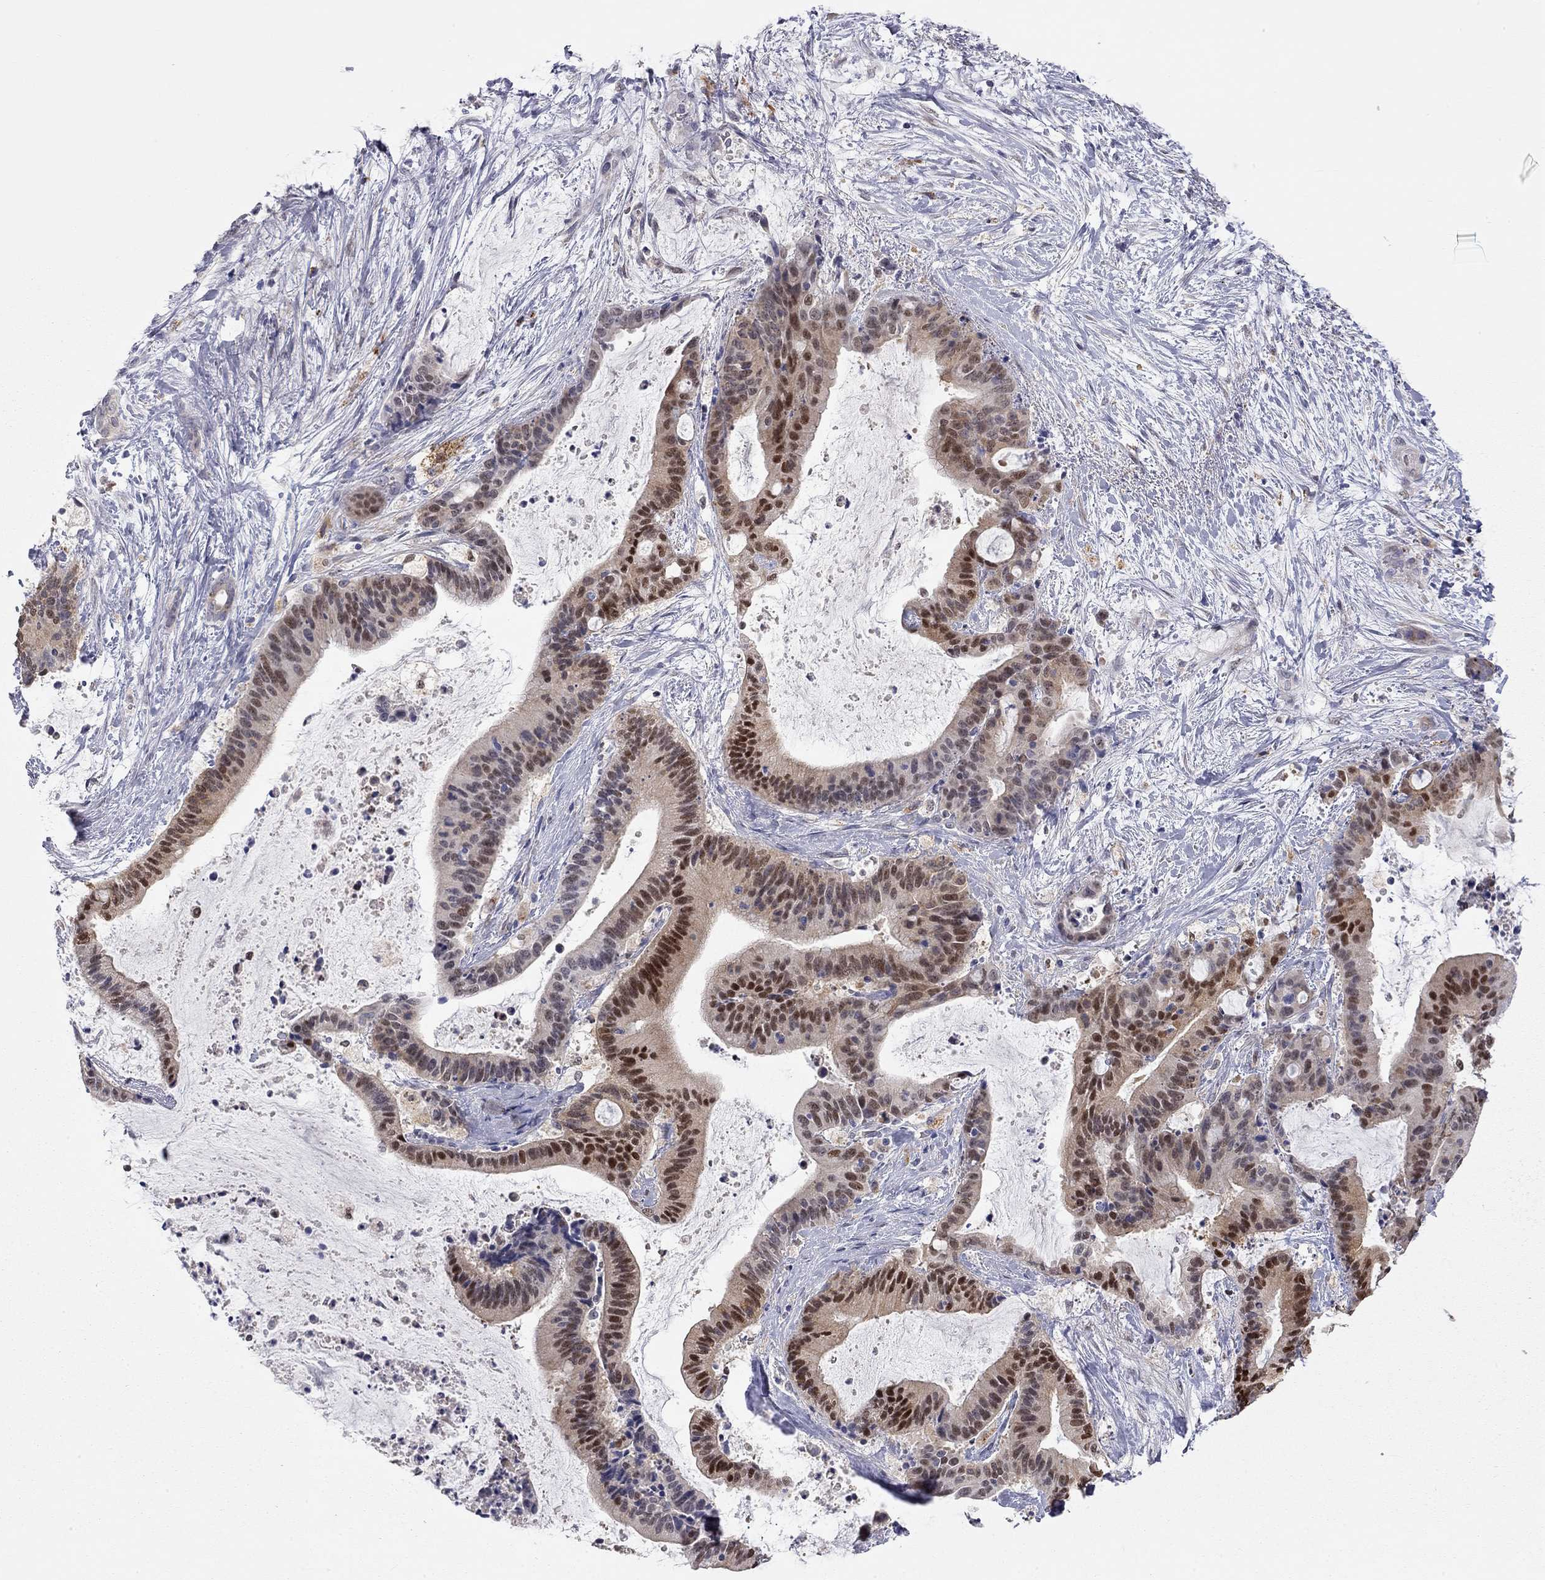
{"staining": {"intensity": "strong", "quantity": "25%-75%", "location": "nuclear"}, "tissue": "liver cancer", "cell_type": "Tumor cells", "image_type": "cancer", "snomed": [{"axis": "morphology", "description": "Cholangiocarcinoma"}, {"axis": "topography", "description": "Liver"}], "caption": "Immunohistochemistry (IHC) micrograph of neoplastic tissue: human cholangiocarcinoma (liver) stained using IHC displays high levels of strong protein expression localized specifically in the nuclear of tumor cells, appearing as a nuclear brown color.", "gene": "PAPSS2", "patient": {"sex": "female", "age": 73}}